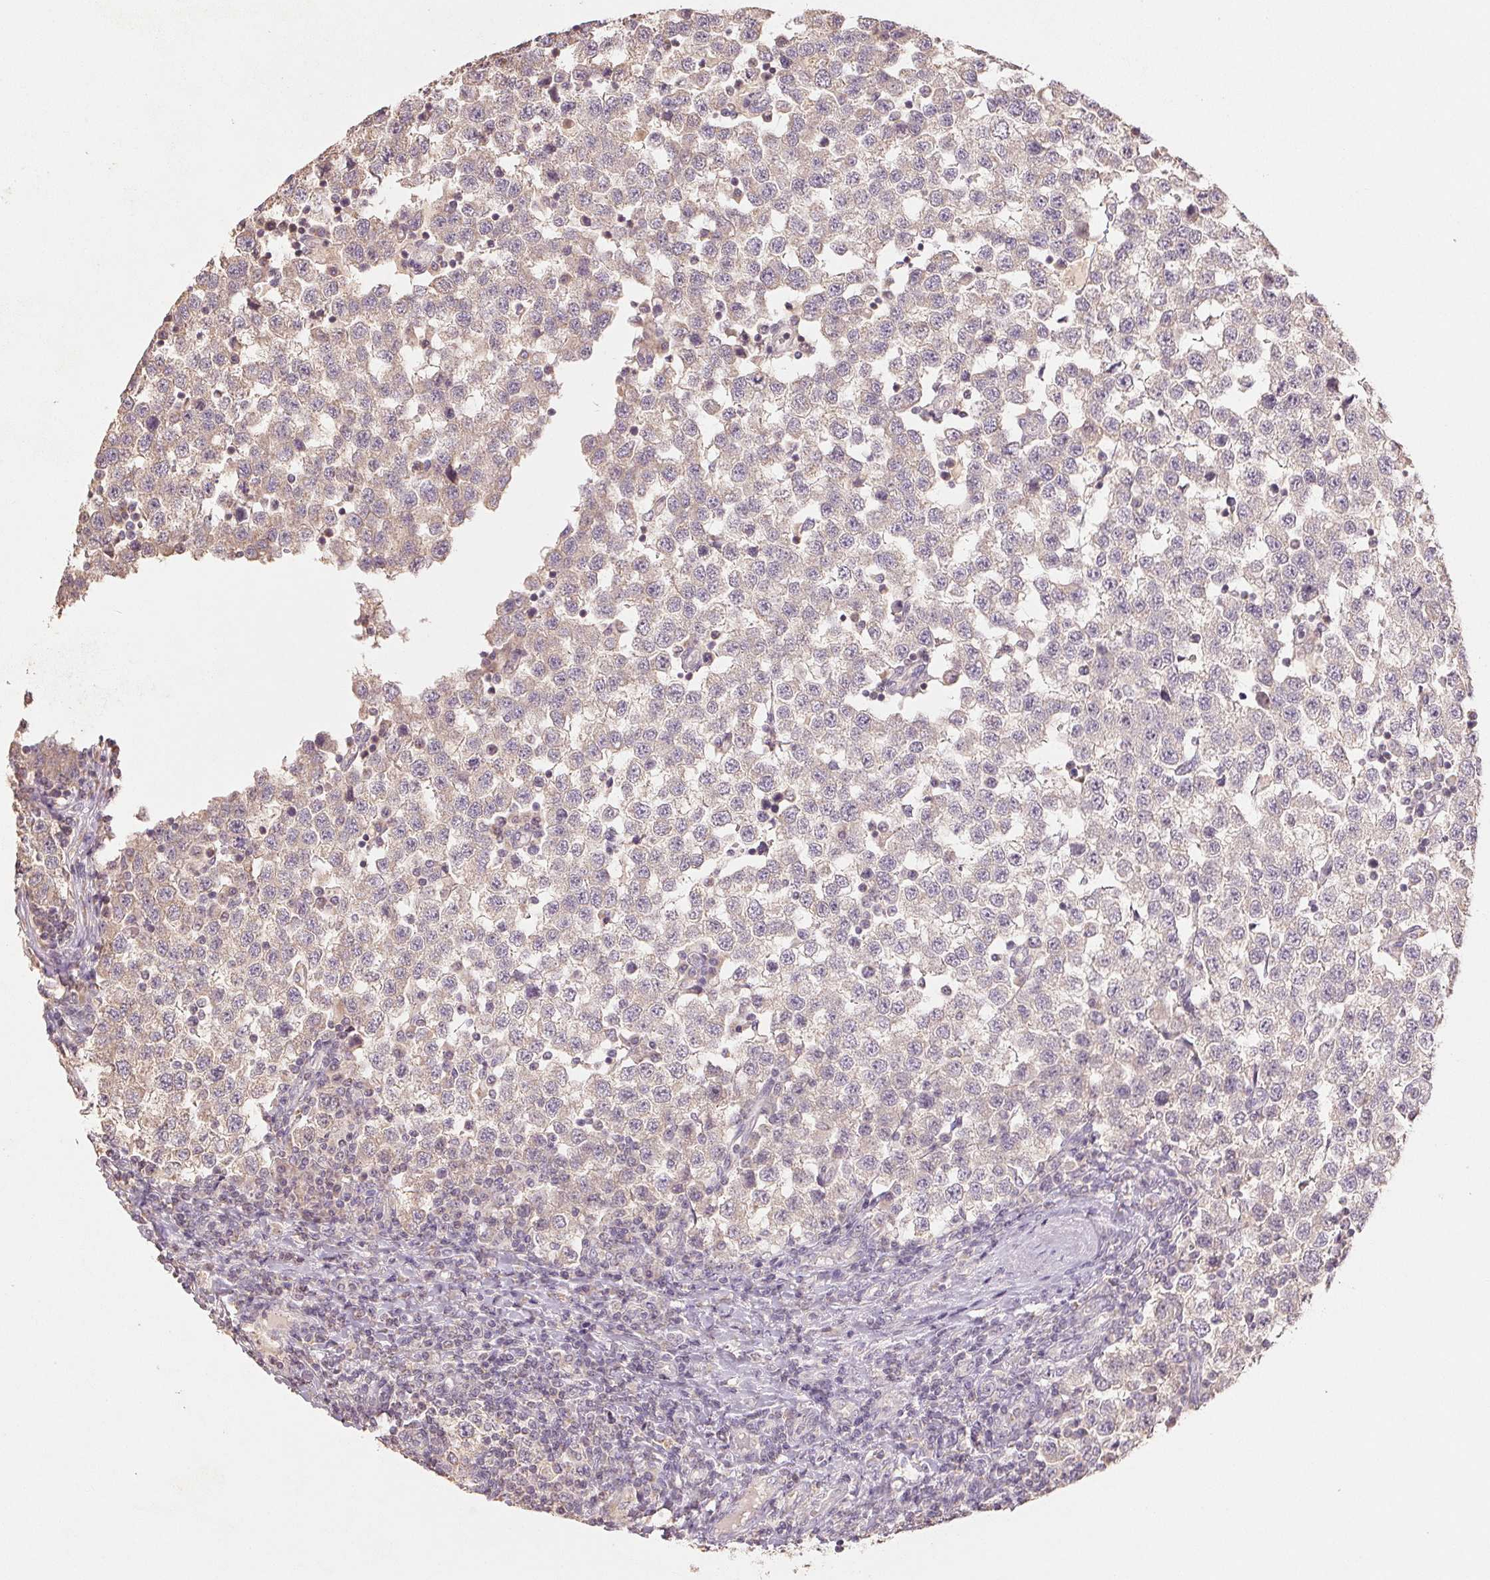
{"staining": {"intensity": "weak", "quantity": "<25%", "location": "cytoplasmic/membranous"}, "tissue": "testis cancer", "cell_type": "Tumor cells", "image_type": "cancer", "snomed": [{"axis": "morphology", "description": "Seminoma, NOS"}, {"axis": "topography", "description": "Testis"}], "caption": "Immunohistochemistry (IHC) histopathology image of testis cancer (seminoma) stained for a protein (brown), which demonstrates no positivity in tumor cells. (Brightfield microscopy of DAB (3,3'-diaminobenzidine) immunohistochemistry (IHC) at high magnification).", "gene": "COX14", "patient": {"sex": "male", "age": 34}}